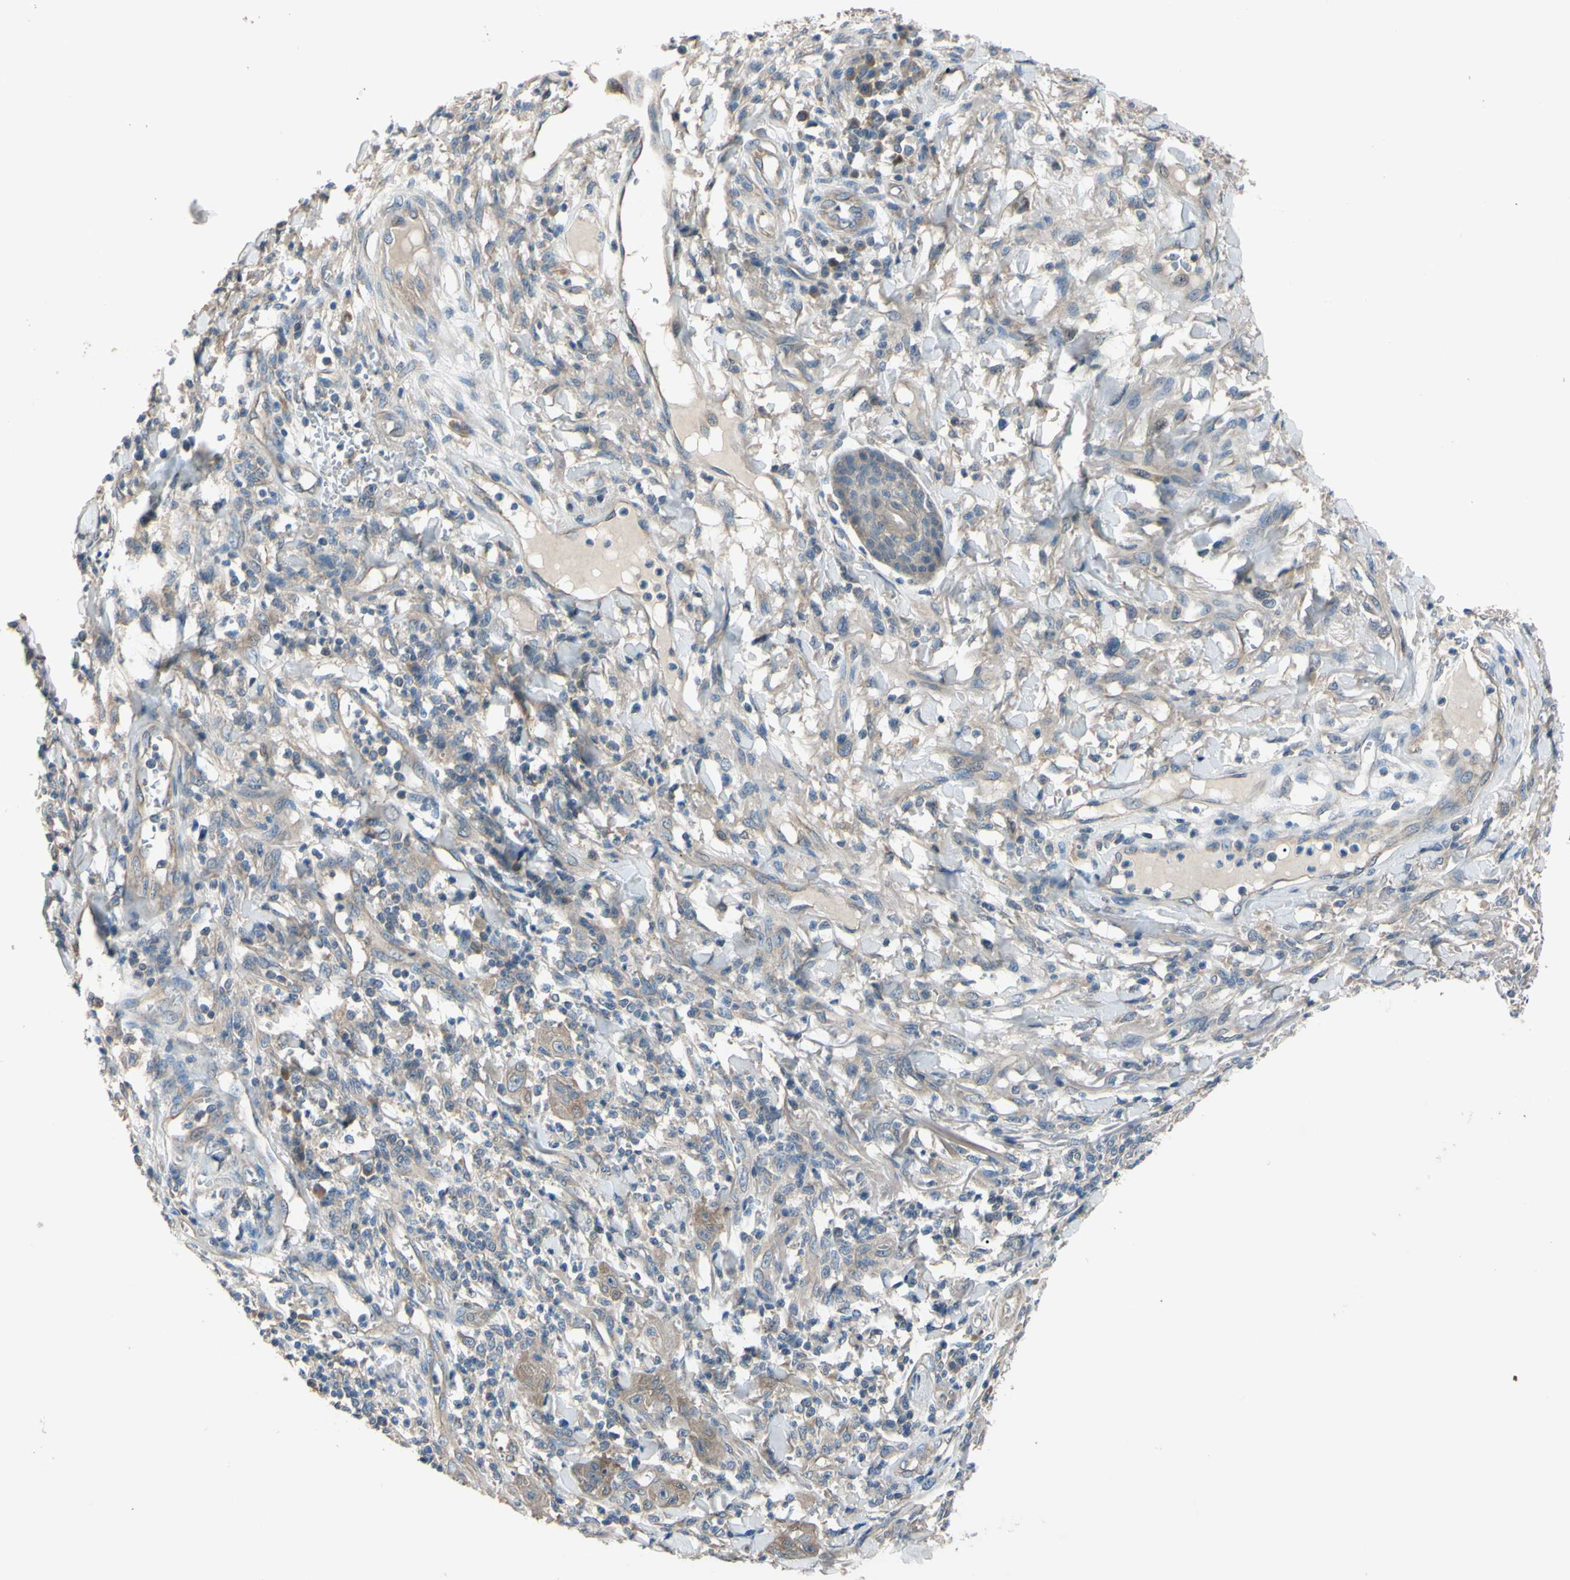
{"staining": {"intensity": "weak", "quantity": "<25%", "location": "cytoplasmic/membranous"}, "tissue": "skin cancer", "cell_type": "Tumor cells", "image_type": "cancer", "snomed": [{"axis": "morphology", "description": "Squamous cell carcinoma, NOS"}, {"axis": "topography", "description": "Skin"}], "caption": "Tumor cells are negative for protein expression in human skin squamous cell carcinoma.", "gene": "HILPDA", "patient": {"sex": "female", "age": 78}}